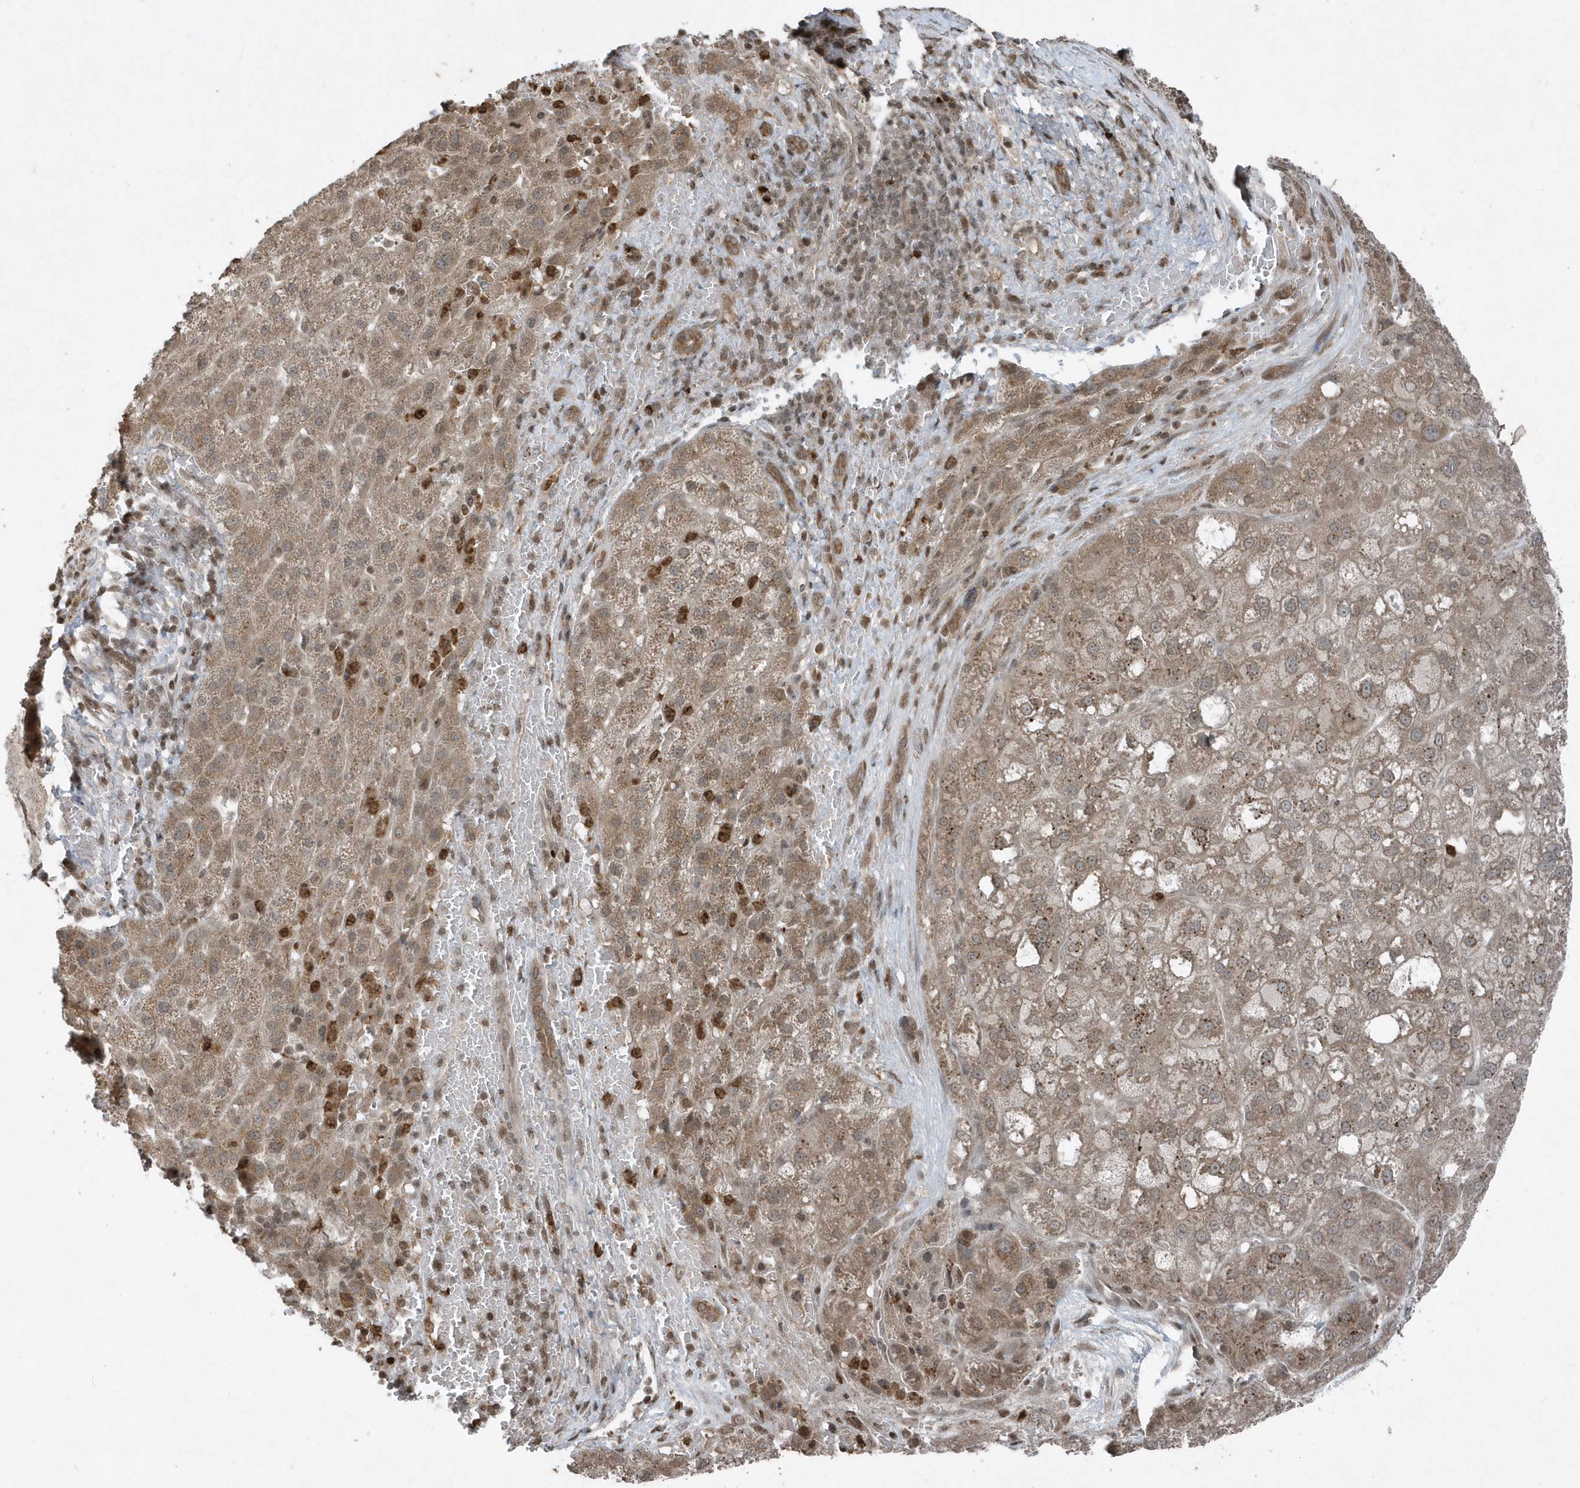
{"staining": {"intensity": "moderate", "quantity": ">75%", "location": "cytoplasmic/membranous"}, "tissue": "liver cancer", "cell_type": "Tumor cells", "image_type": "cancer", "snomed": [{"axis": "morphology", "description": "Carcinoma, Hepatocellular, NOS"}, {"axis": "topography", "description": "Liver"}], "caption": "Immunohistochemical staining of human hepatocellular carcinoma (liver) exhibits medium levels of moderate cytoplasmic/membranous protein staining in approximately >75% of tumor cells.", "gene": "EIF2B1", "patient": {"sex": "male", "age": 57}}